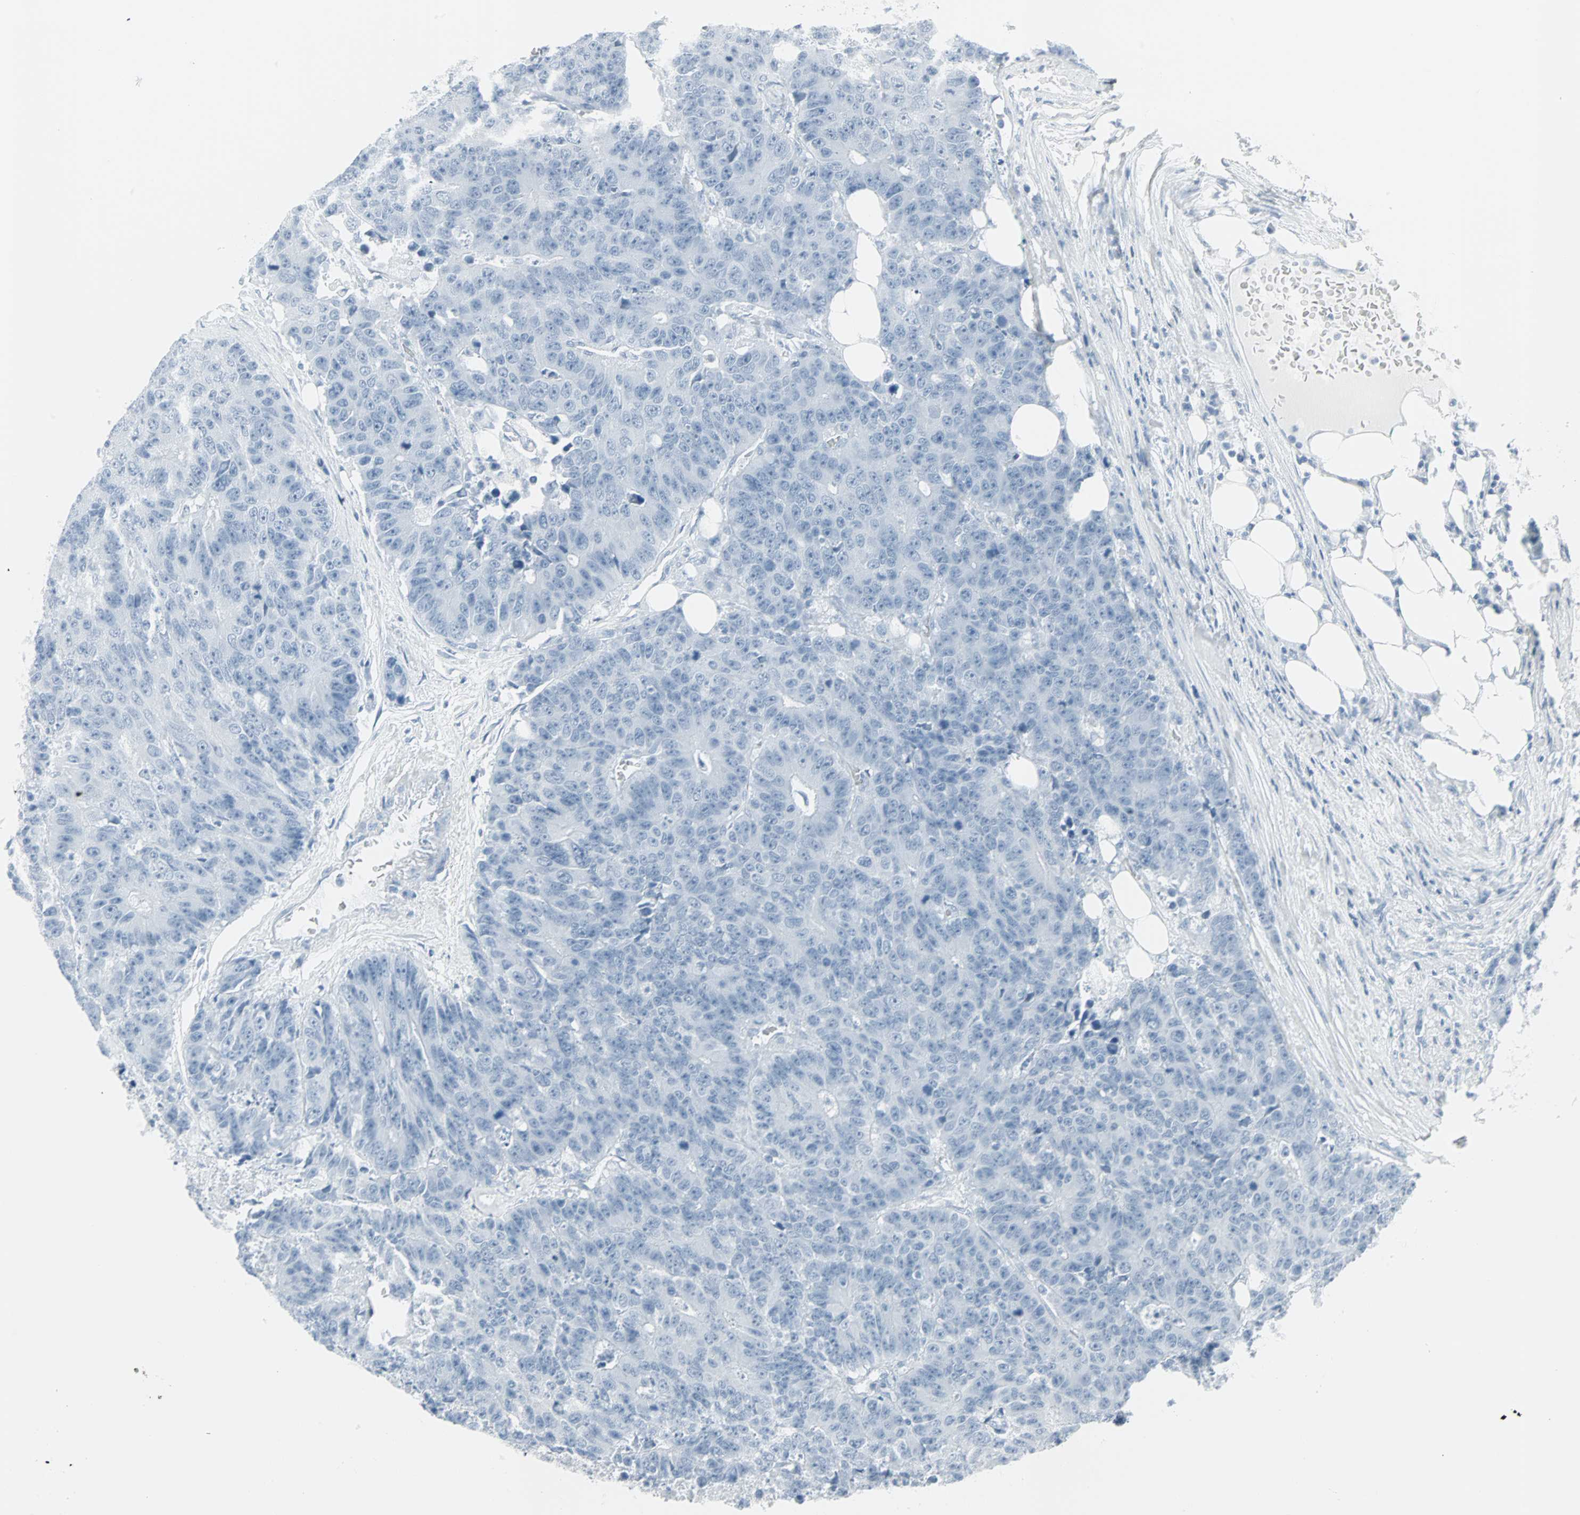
{"staining": {"intensity": "negative", "quantity": "none", "location": "none"}, "tissue": "colorectal cancer", "cell_type": "Tumor cells", "image_type": "cancer", "snomed": [{"axis": "morphology", "description": "Adenocarcinoma, NOS"}, {"axis": "topography", "description": "Colon"}], "caption": "High power microscopy photomicrograph of an IHC histopathology image of colorectal cancer (adenocarcinoma), revealing no significant positivity in tumor cells.", "gene": "LANCL3", "patient": {"sex": "female", "age": 86}}